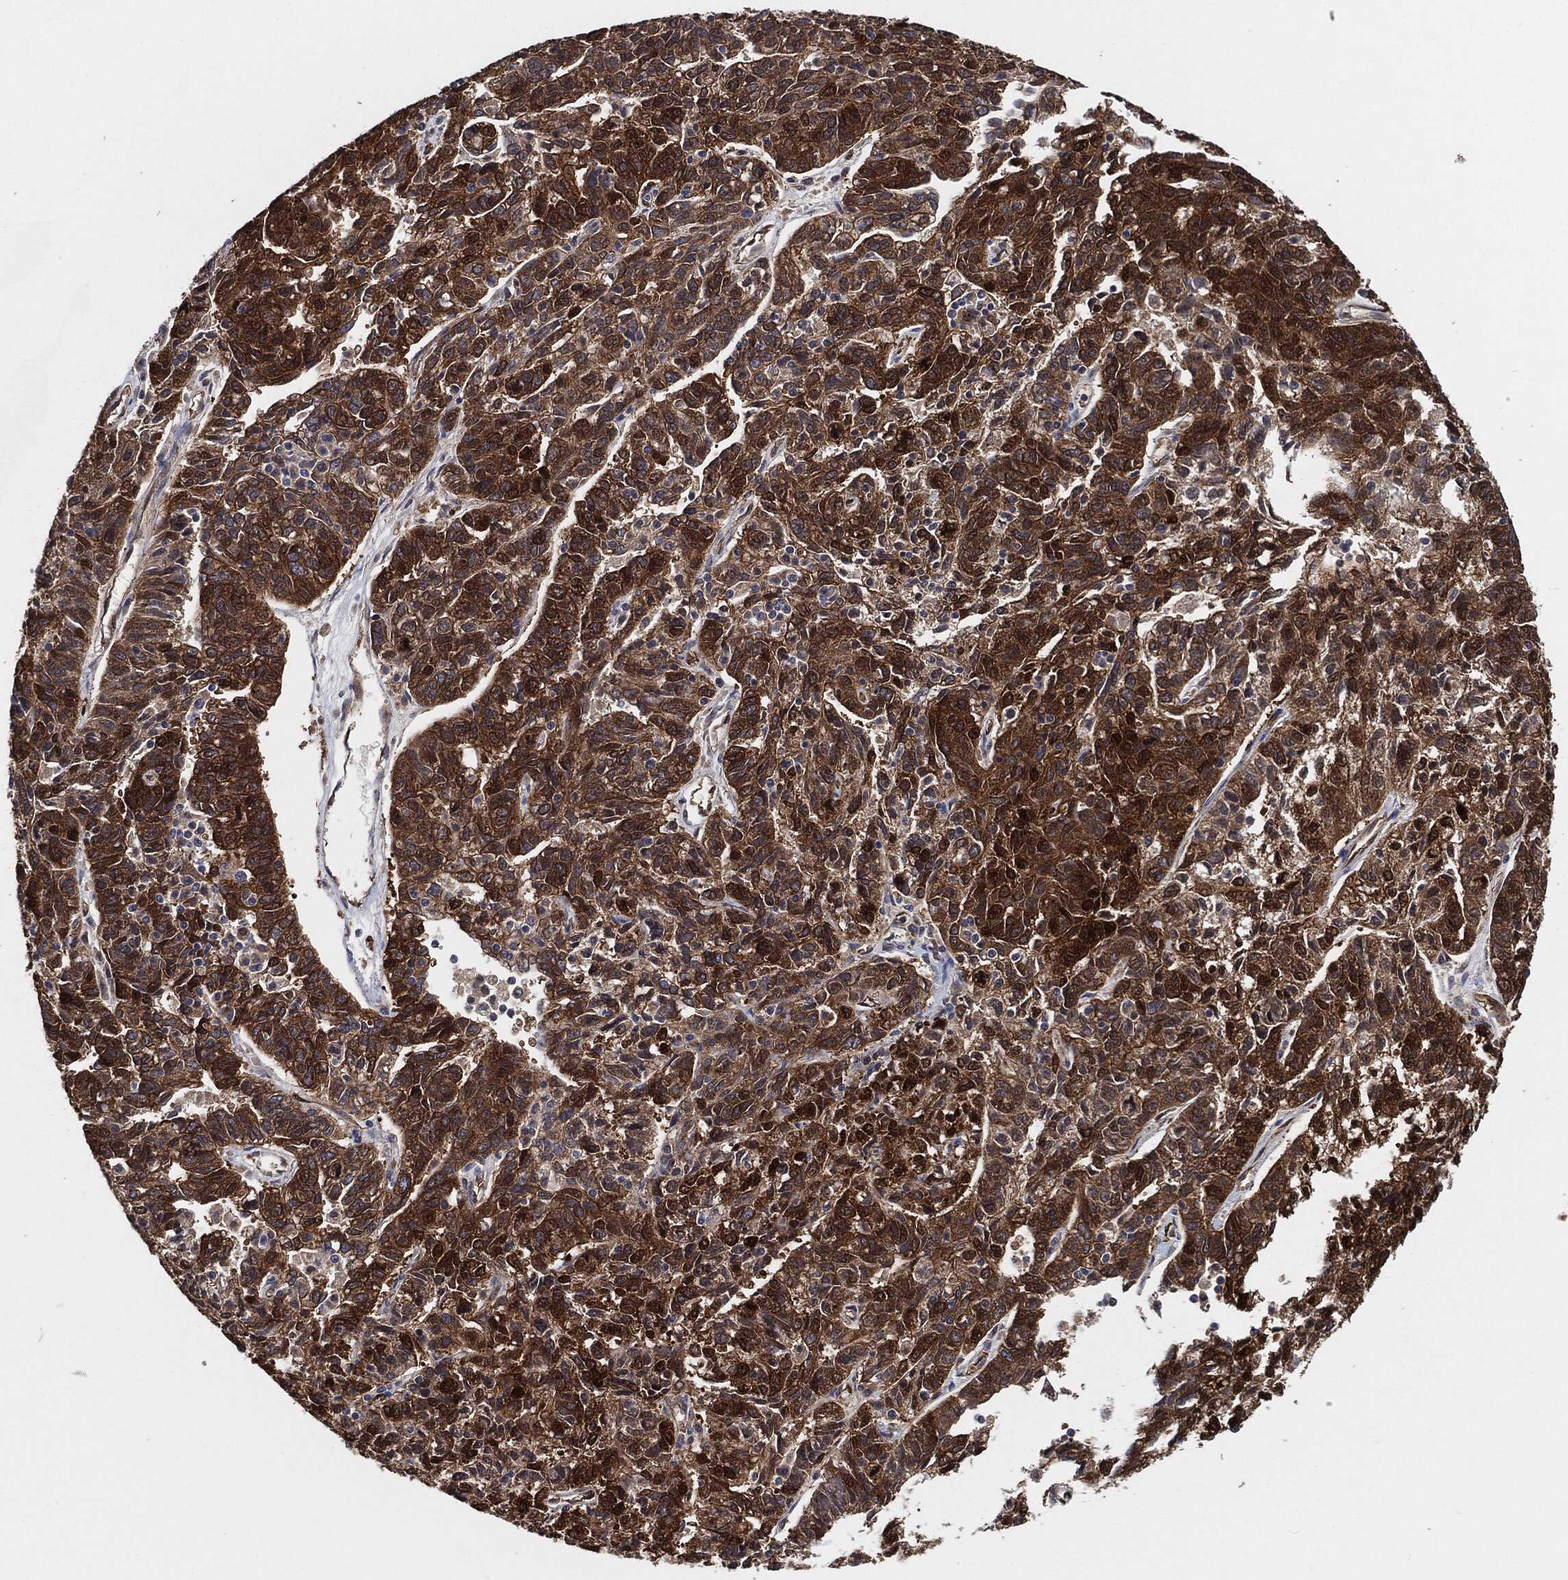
{"staining": {"intensity": "strong", "quantity": "25%-75%", "location": "cytoplasmic/membranous"}, "tissue": "ovarian cancer", "cell_type": "Tumor cells", "image_type": "cancer", "snomed": [{"axis": "morphology", "description": "Cystadenocarcinoma, serous, NOS"}, {"axis": "topography", "description": "Ovary"}], "caption": "Tumor cells demonstrate high levels of strong cytoplasmic/membranous positivity in about 25%-75% of cells in human ovarian cancer.", "gene": "CTNNA1", "patient": {"sex": "female", "age": 71}}